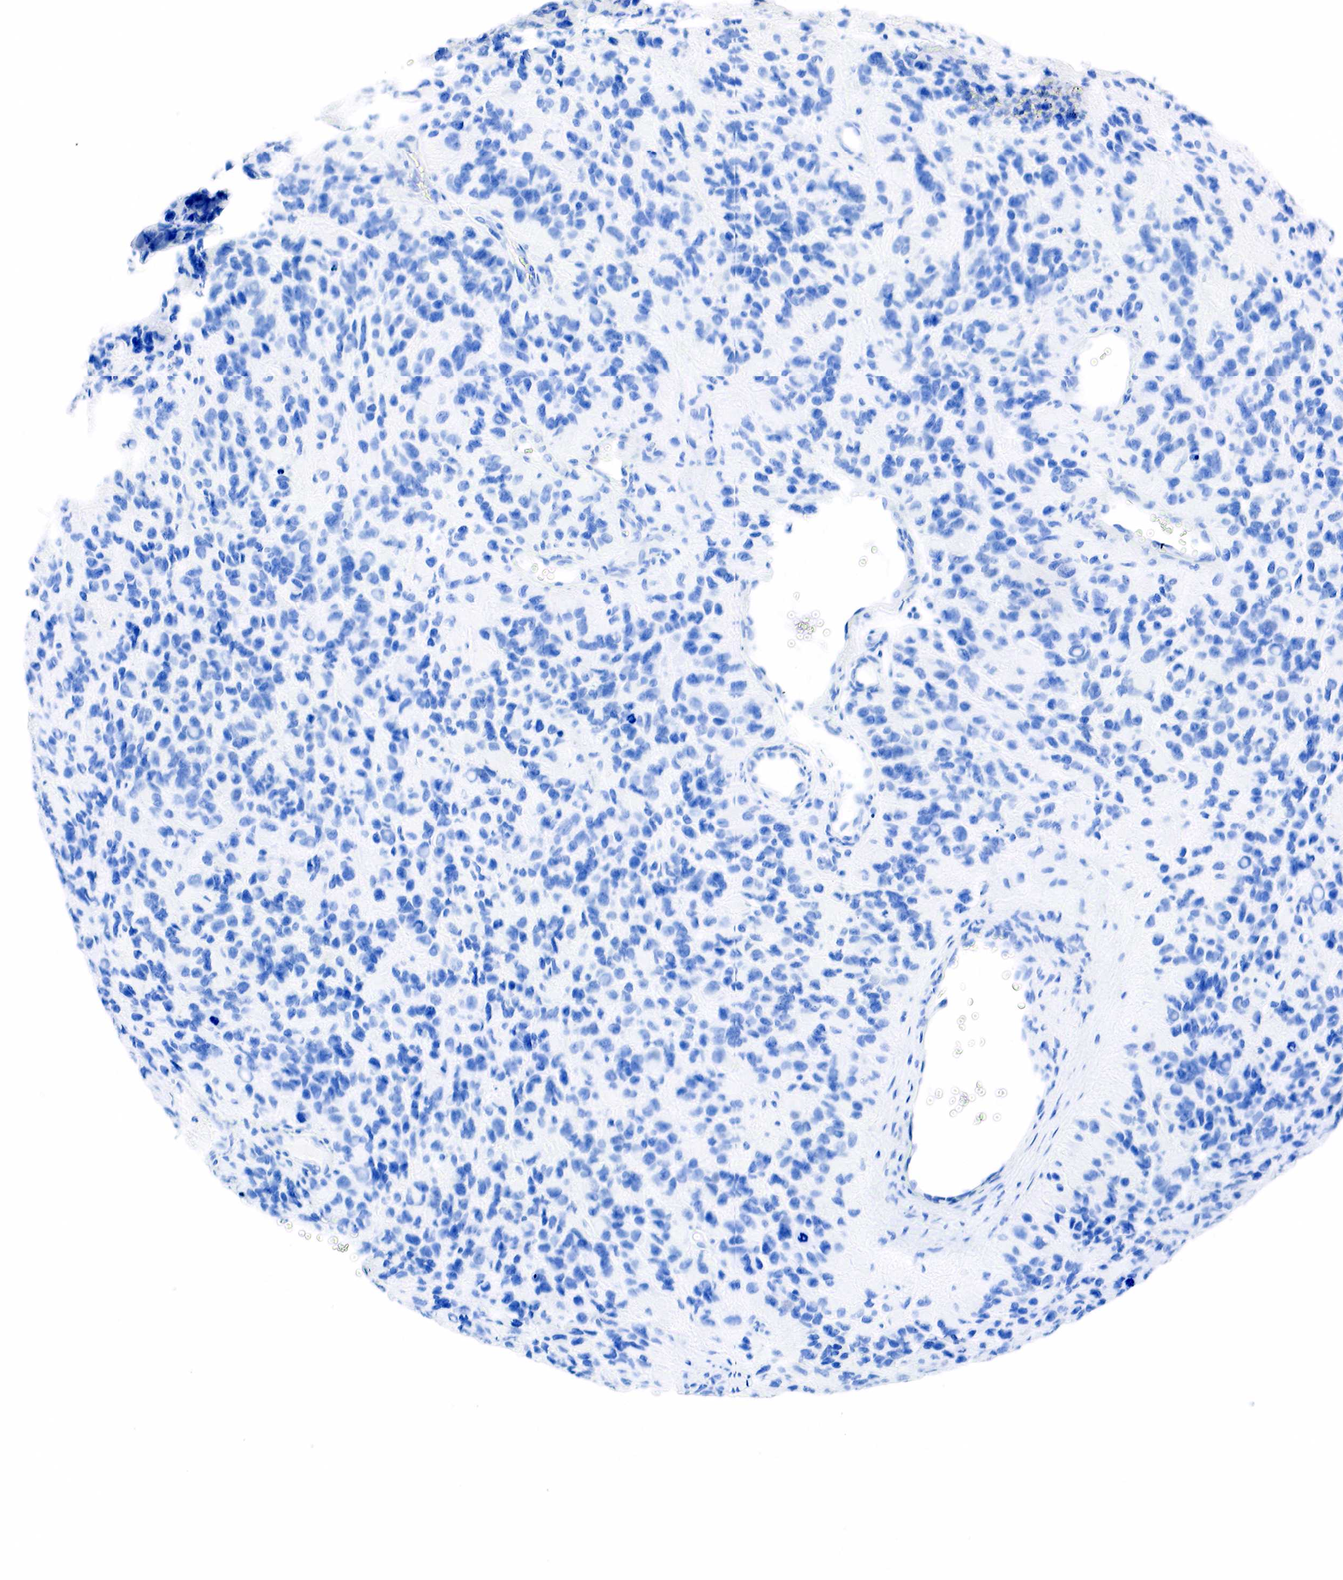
{"staining": {"intensity": "negative", "quantity": "none", "location": "none"}, "tissue": "glioma", "cell_type": "Tumor cells", "image_type": "cancer", "snomed": [{"axis": "morphology", "description": "Glioma, malignant, High grade"}, {"axis": "topography", "description": "Brain"}], "caption": "Photomicrograph shows no significant protein staining in tumor cells of glioma.", "gene": "PTH", "patient": {"sex": "male", "age": 77}}